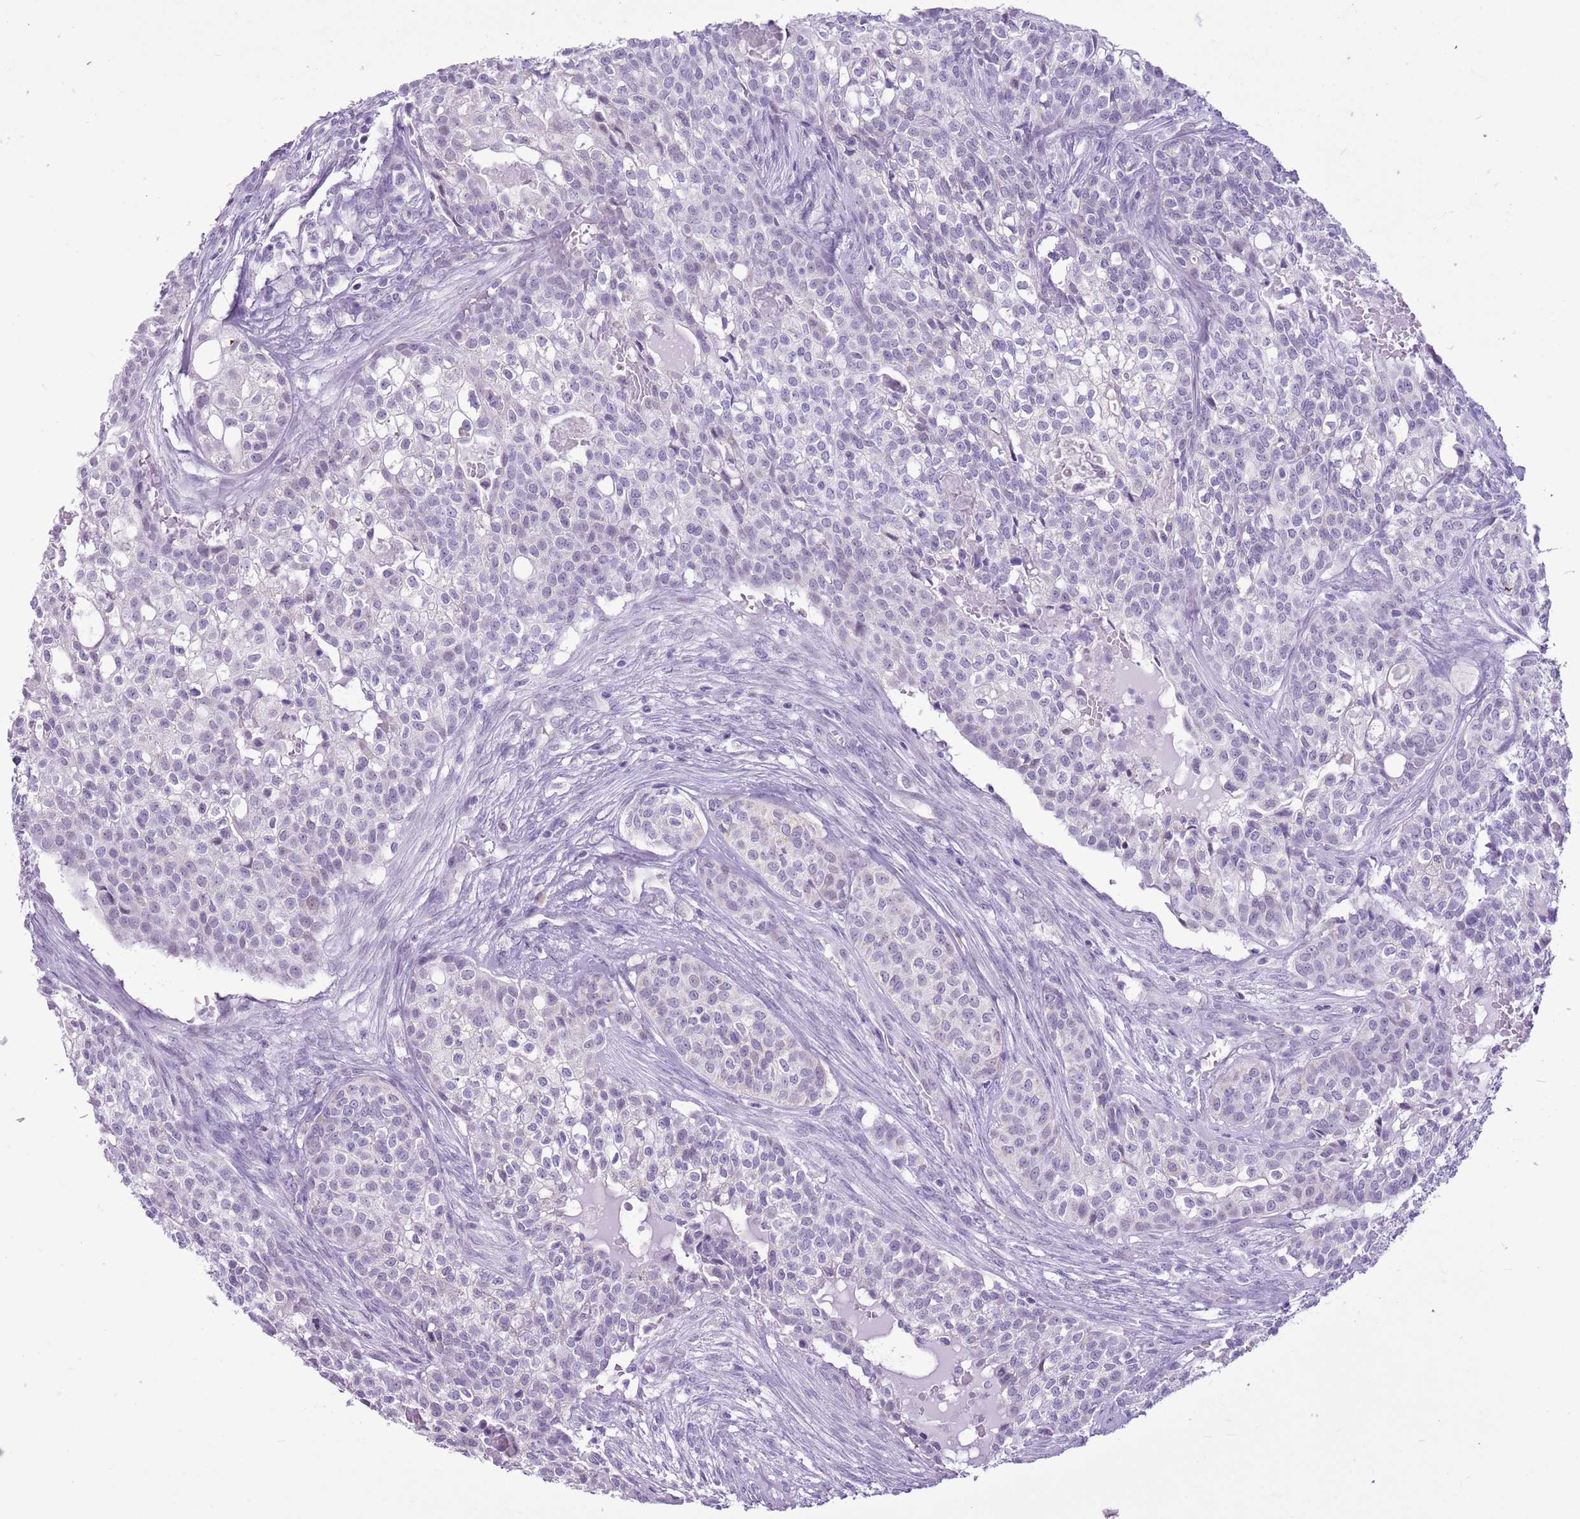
{"staining": {"intensity": "negative", "quantity": "none", "location": "none"}, "tissue": "head and neck cancer", "cell_type": "Tumor cells", "image_type": "cancer", "snomed": [{"axis": "morphology", "description": "Adenocarcinoma, NOS"}, {"axis": "topography", "description": "Head-Neck"}], "caption": "Tumor cells are negative for brown protein staining in head and neck adenocarcinoma.", "gene": "RPL3L", "patient": {"sex": "male", "age": 81}}